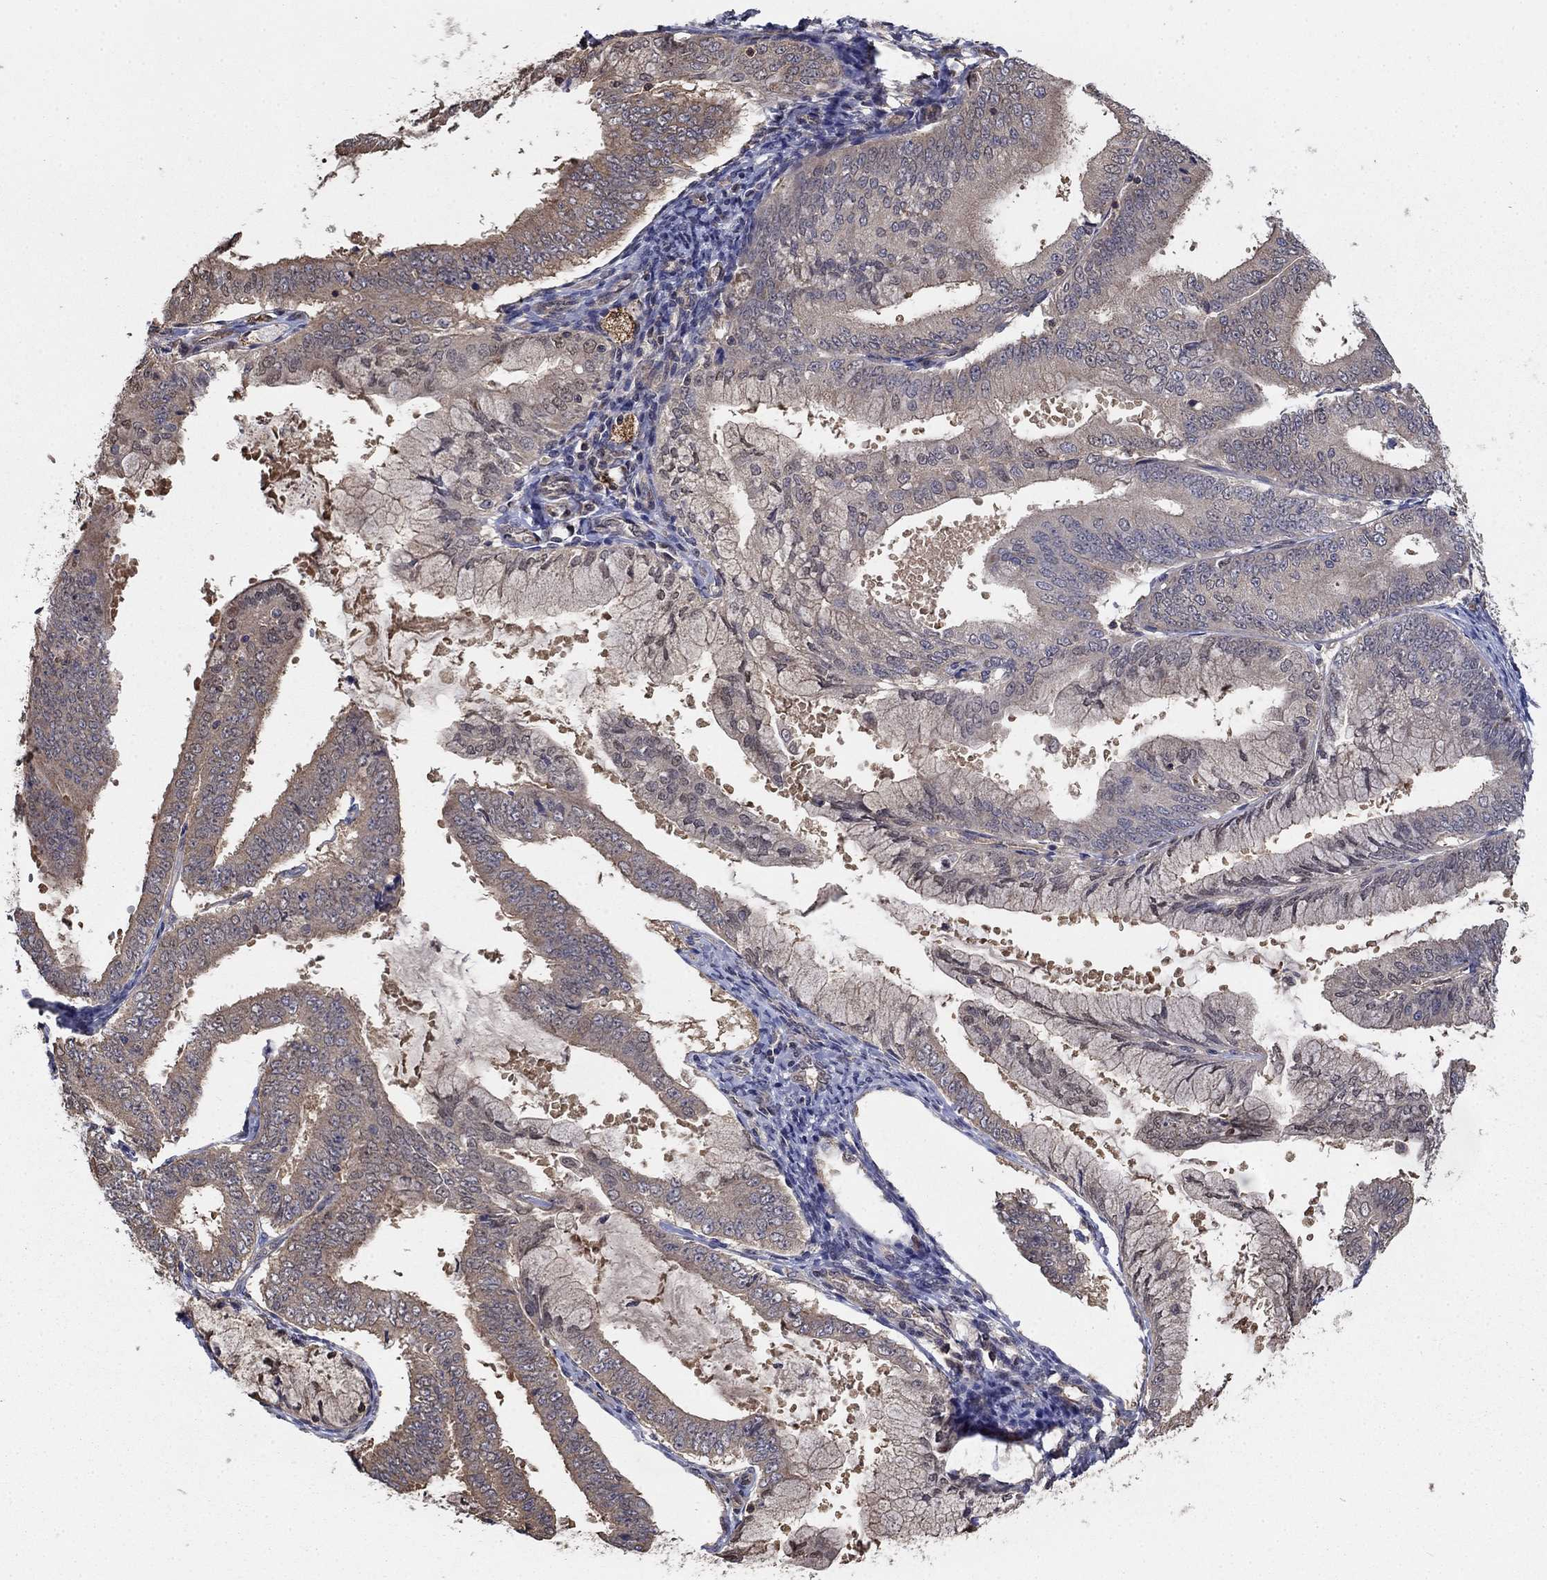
{"staining": {"intensity": "moderate", "quantity": "<25%", "location": "cytoplasmic/membranous"}, "tissue": "endometrial cancer", "cell_type": "Tumor cells", "image_type": "cancer", "snomed": [{"axis": "morphology", "description": "Adenocarcinoma, NOS"}, {"axis": "topography", "description": "Endometrium"}], "caption": "Endometrial cancer (adenocarcinoma) stained with IHC reveals moderate cytoplasmic/membranous staining in about <25% of tumor cells.", "gene": "RNF114", "patient": {"sex": "female", "age": 63}}